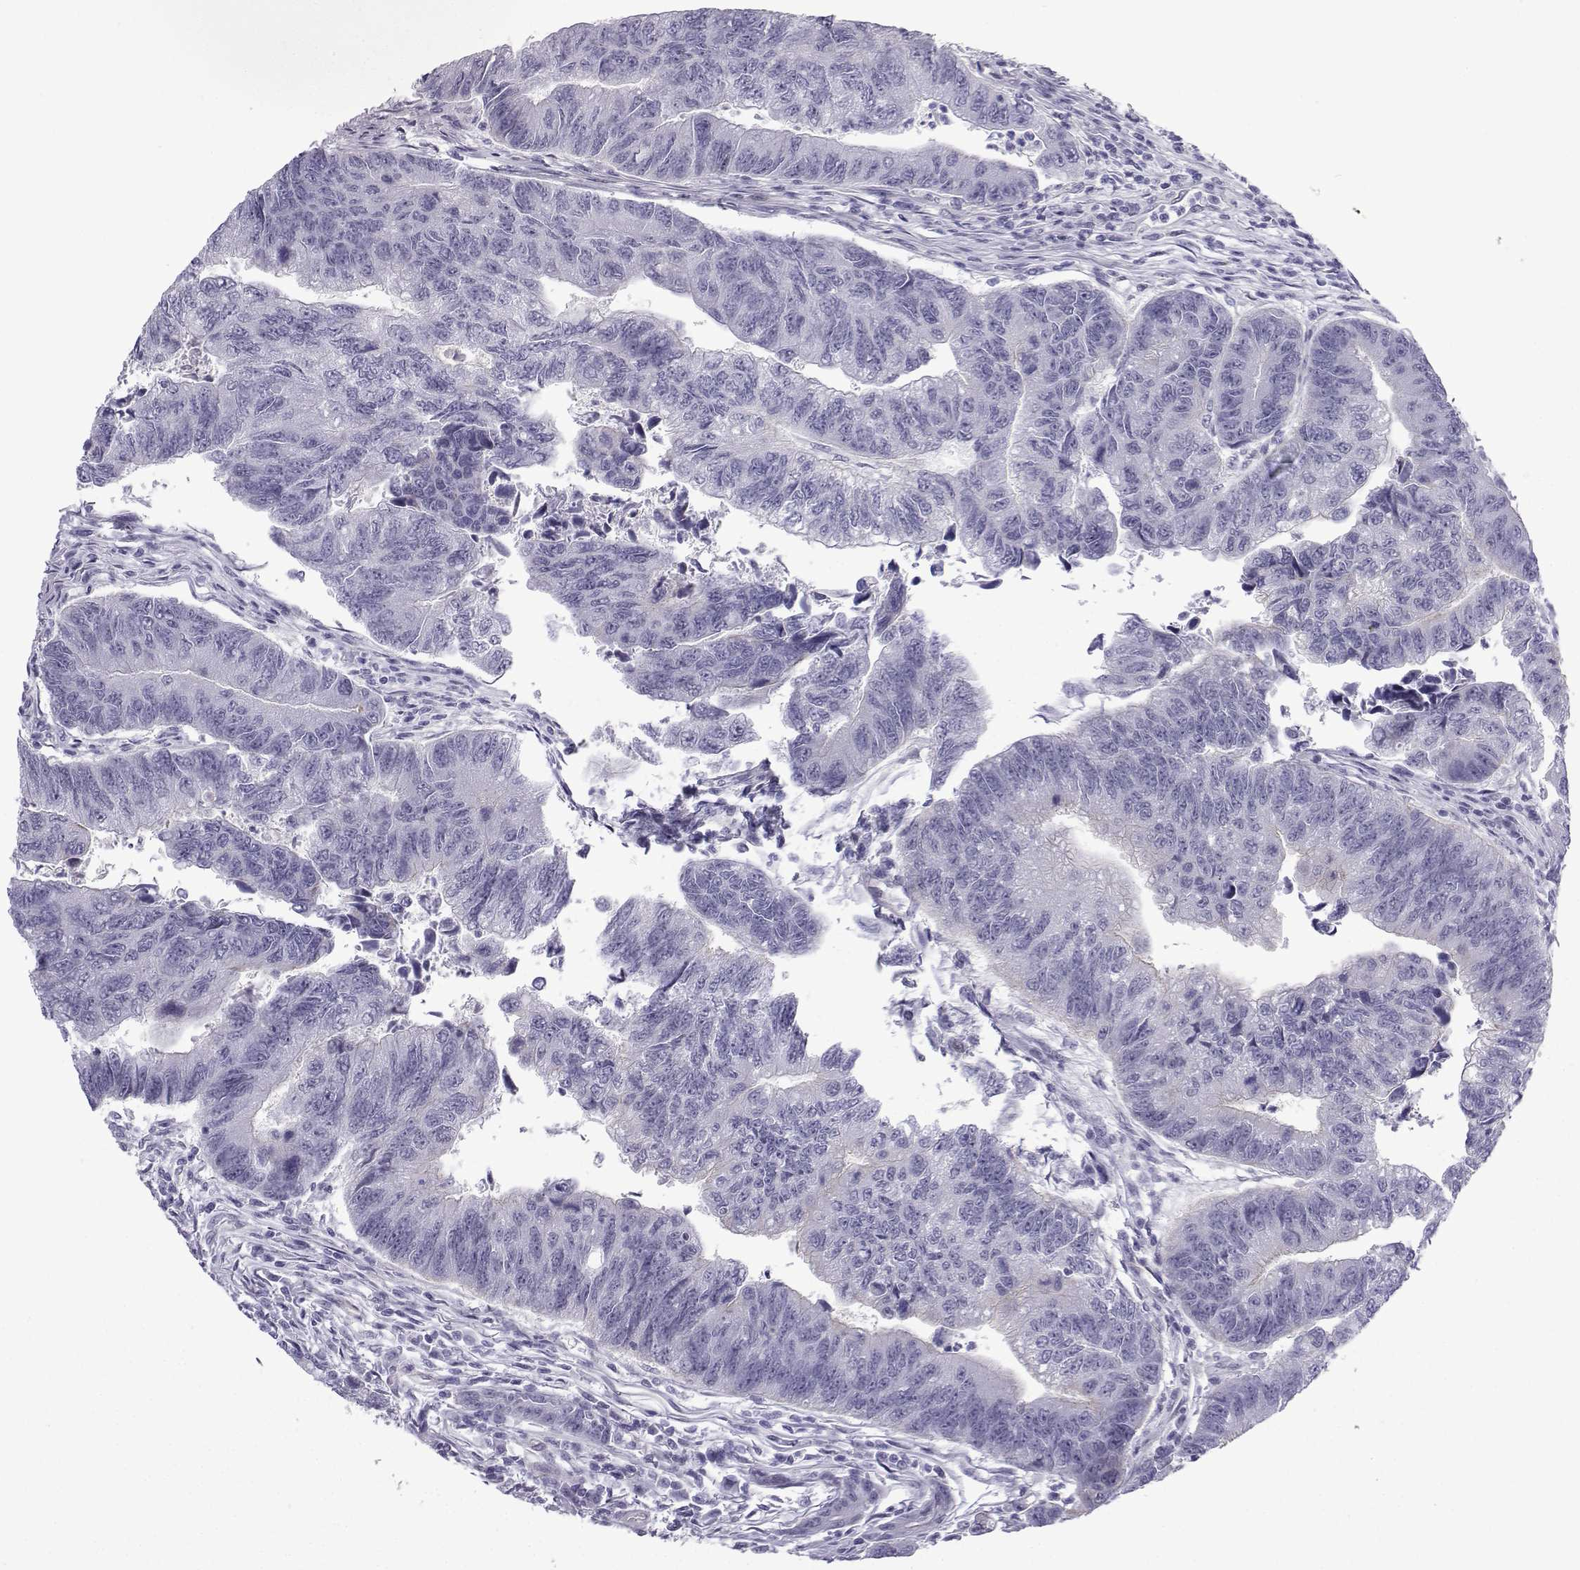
{"staining": {"intensity": "negative", "quantity": "none", "location": "none"}, "tissue": "colorectal cancer", "cell_type": "Tumor cells", "image_type": "cancer", "snomed": [{"axis": "morphology", "description": "Adenocarcinoma, NOS"}, {"axis": "topography", "description": "Colon"}], "caption": "Micrograph shows no protein expression in tumor cells of adenocarcinoma (colorectal) tissue.", "gene": "CFAP53", "patient": {"sex": "female", "age": 65}}